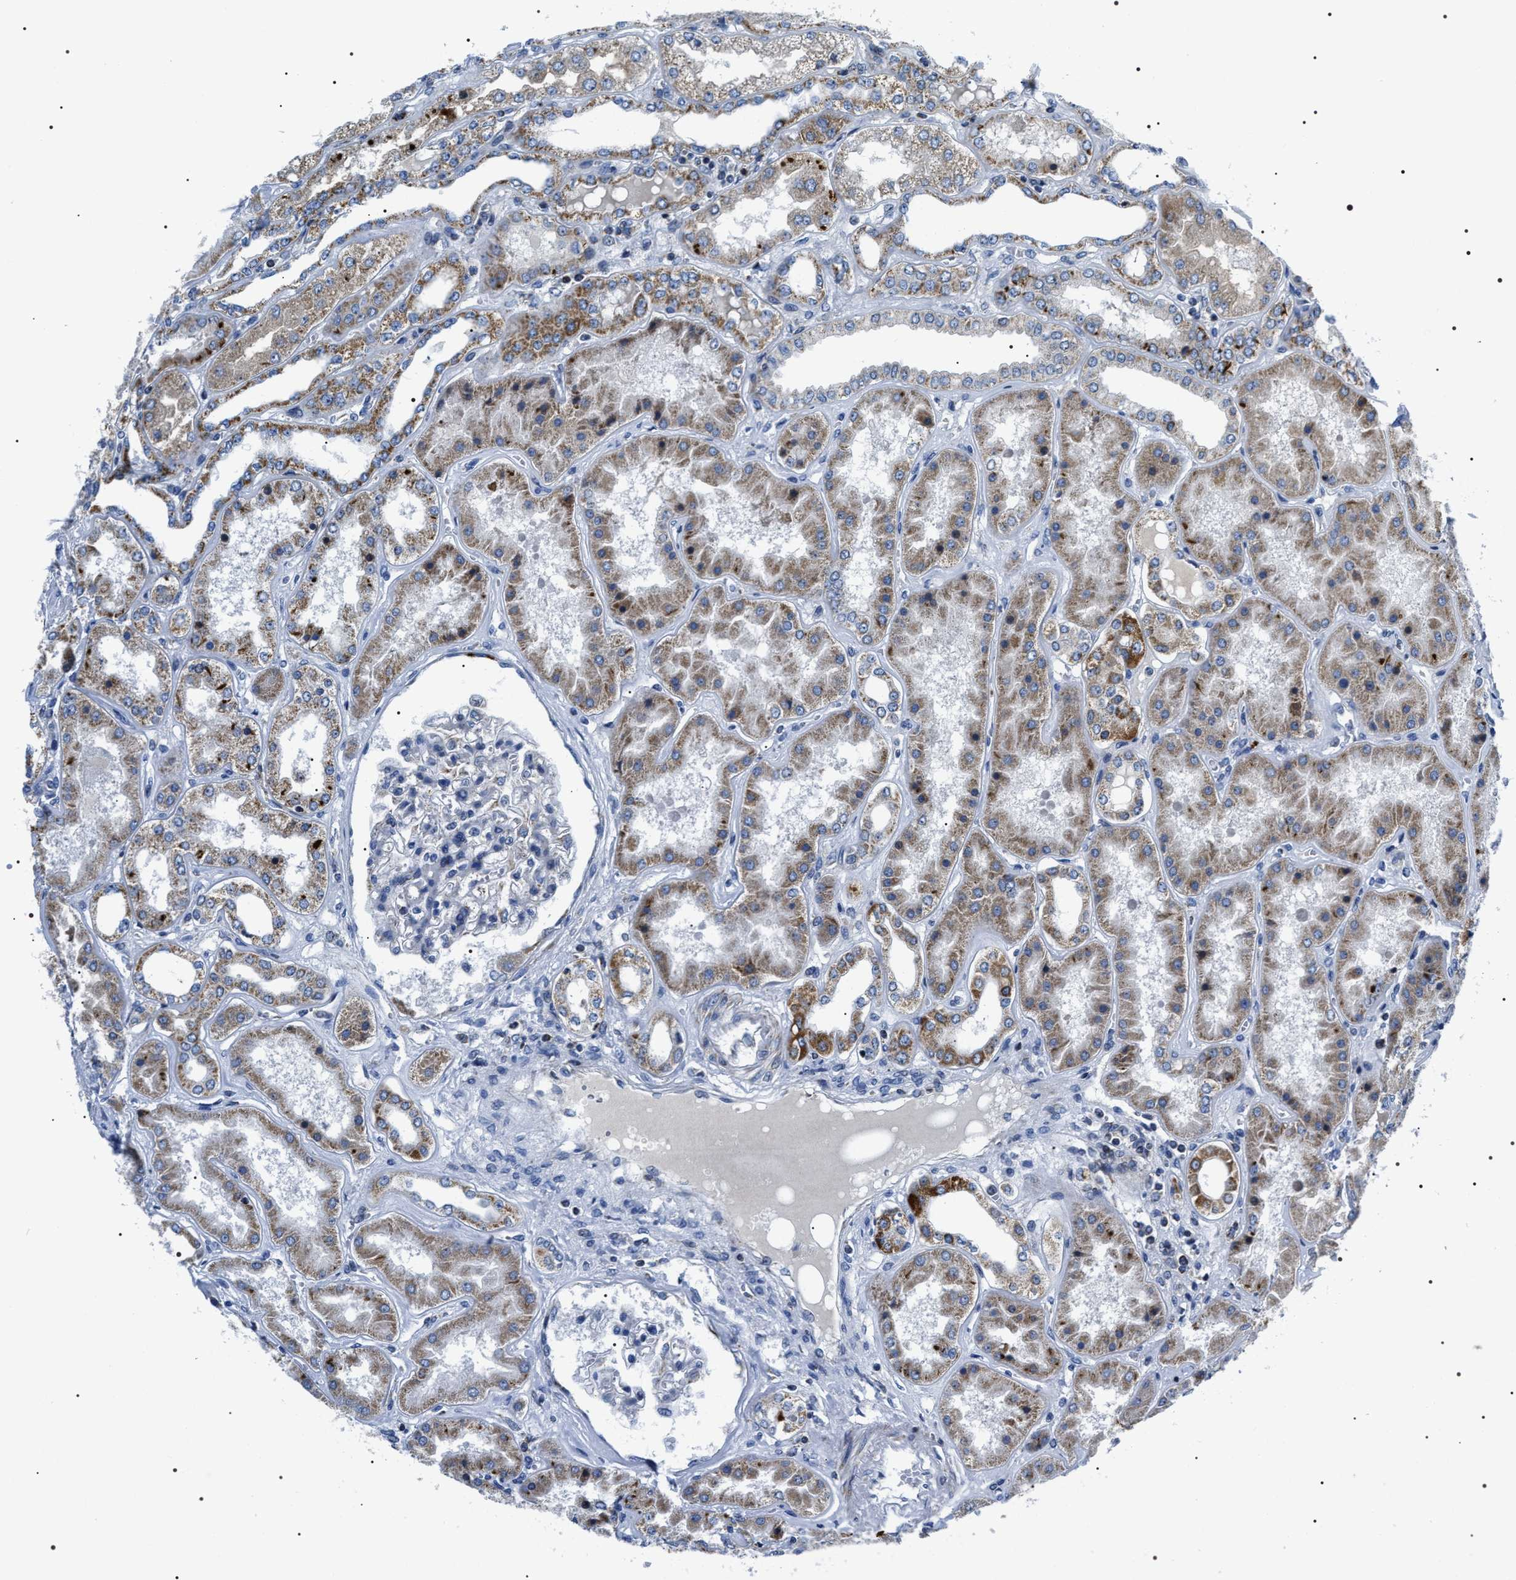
{"staining": {"intensity": "negative", "quantity": "none", "location": "none"}, "tissue": "kidney", "cell_type": "Cells in glomeruli", "image_type": "normal", "snomed": [{"axis": "morphology", "description": "Normal tissue, NOS"}, {"axis": "topography", "description": "Kidney"}], "caption": "Micrograph shows no significant protein positivity in cells in glomeruli of unremarkable kidney.", "gene": "NTMT1", "patient": {"sex": "female", "age": 56}}